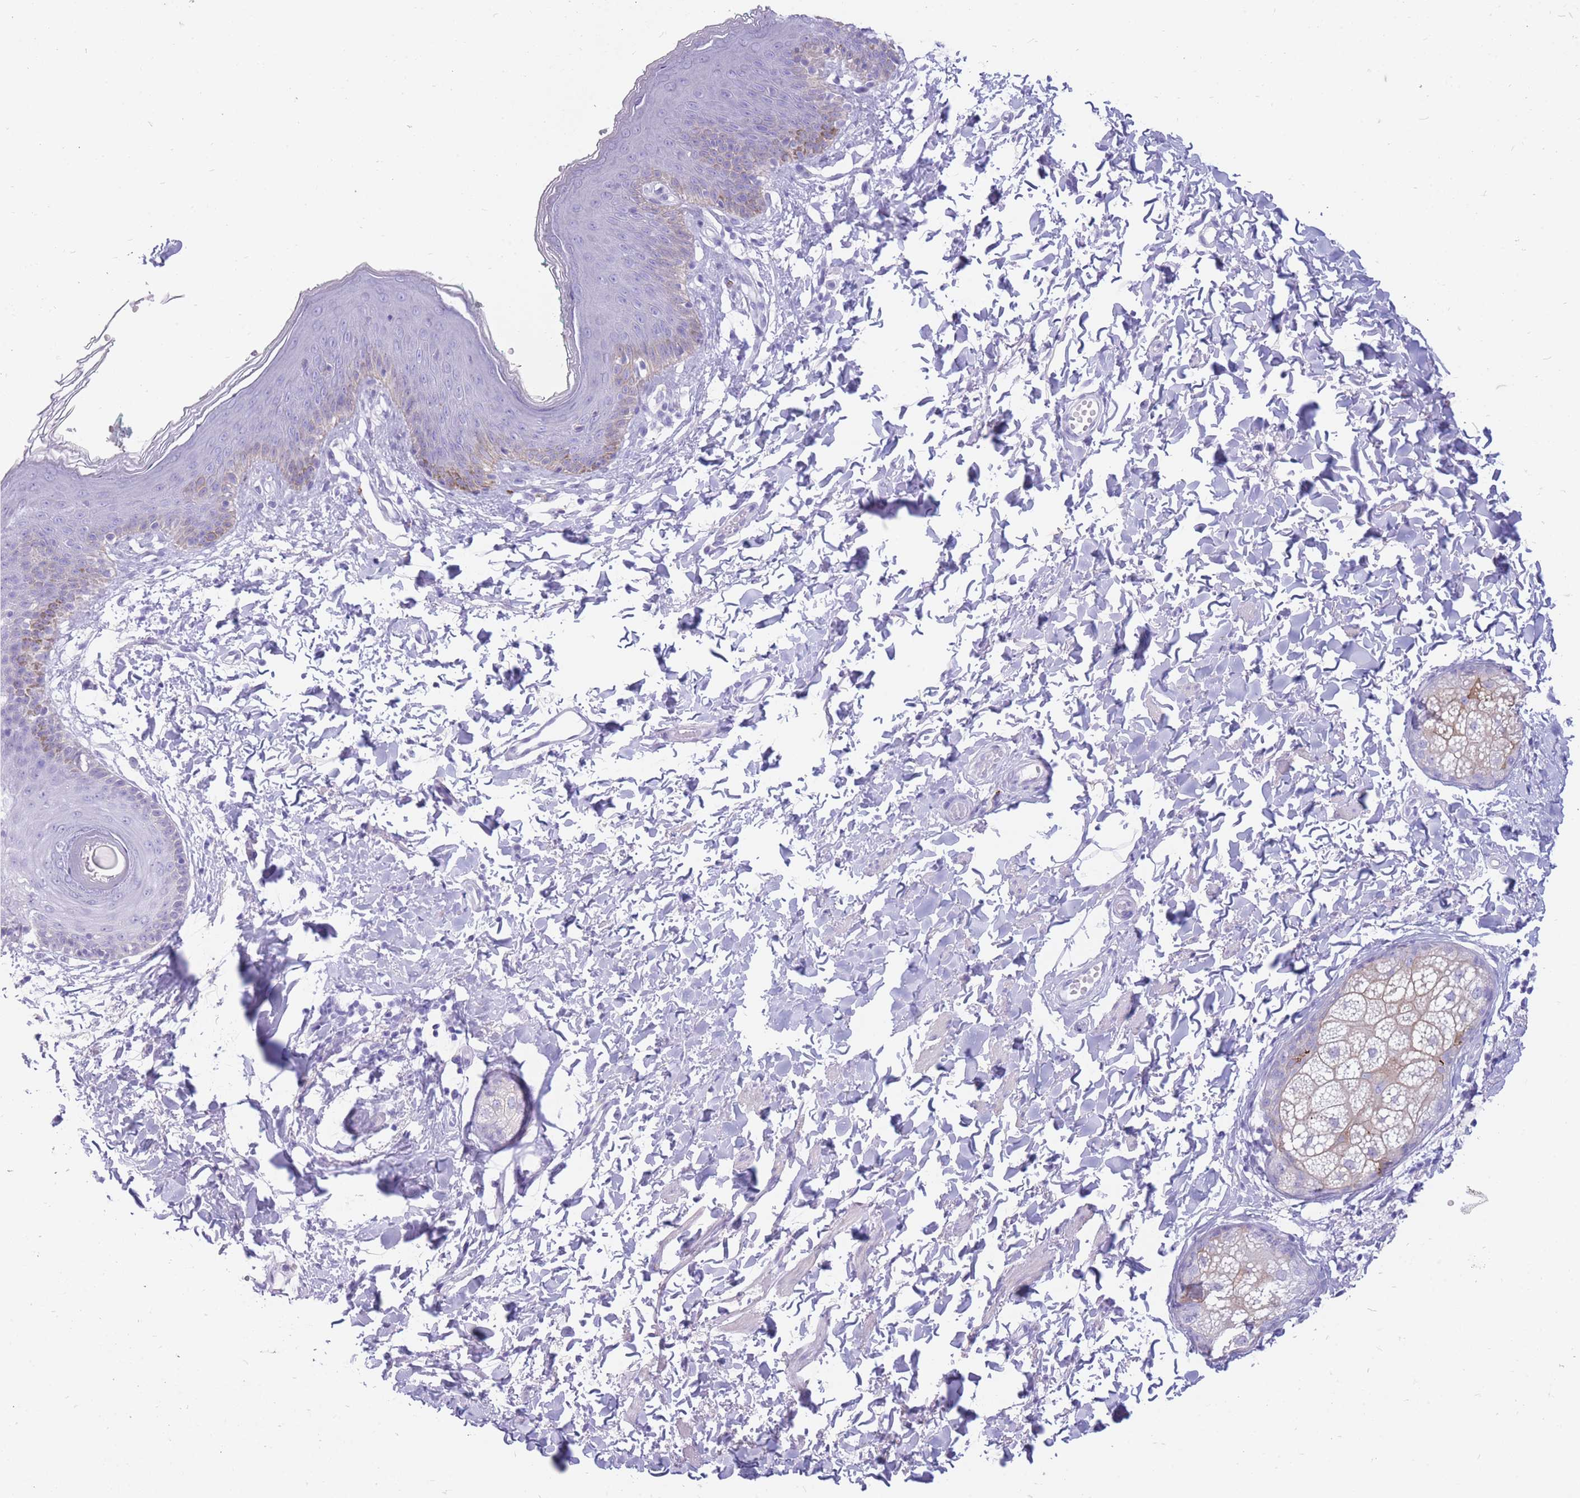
{"staining": {"intensity": "weak", "quantity": "<25%", "location": "cytoplasmic/membranous"}, "tissue": "skin", "cell_type": "Epidermal cells", "image_type": "normal", "snomed": [{"axis": "morphology", "description": "Normal tissue, NOS"}, {"axis": "topography", "description": "Vulva"}], "caption": "DAB (3,3'-diaminobenzidine) immunohistochemical staining of unremarkable skin exhibits no significant staining in epidermal cells. (Brightfield microscopy of DAB IHC at high magnification).", "gene": "ZFP37", "patient": {"sex": "female", "age": 66}}